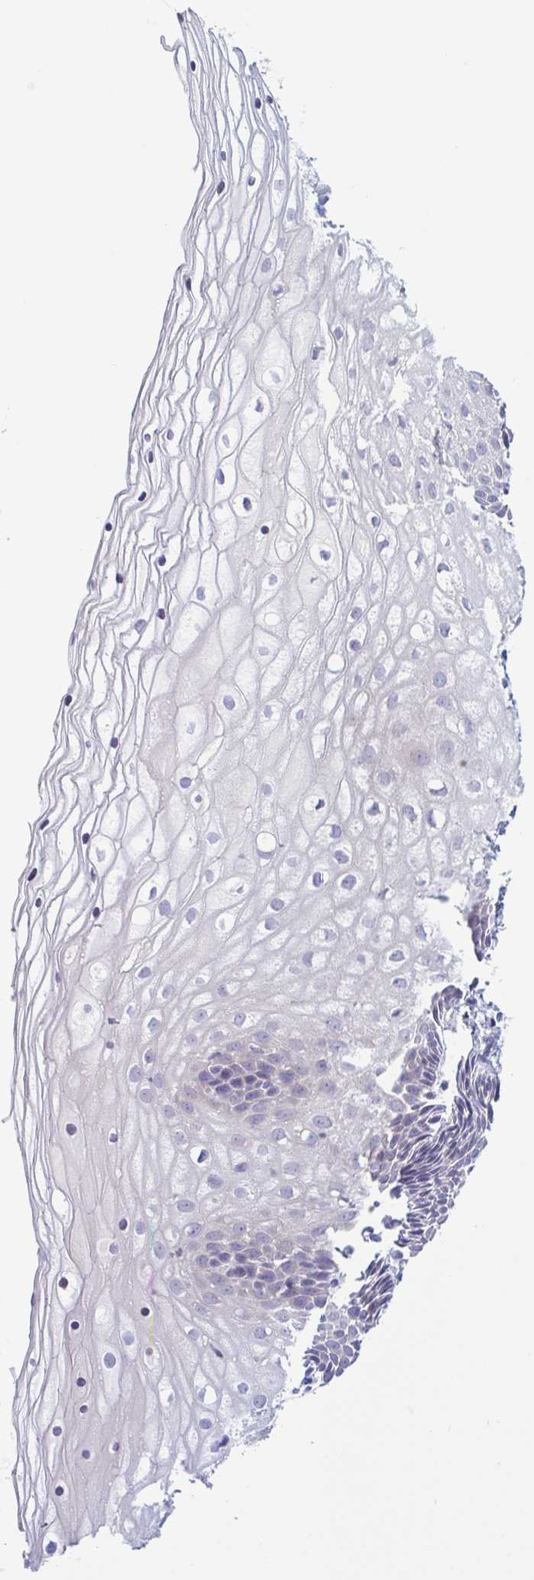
{"staining": {"intensity": "negative", "quantity": "none", "location": "none"}, "tissue": "cervix", "cell_type": "Glandular cells", "image_type": "normal", "snomed": [{"axis": "morphology", "description": "Normal tissue, NOS"}, {"axis": "topography", "description": "Cervix"}], "caption": "IHC micrograph of normal cervix: human cervix stained with DAB (3,3'-diaminobenzidine) displays no significant protein staining in glandular cells. (DAB immunohistochemistry with hematoxylin counter stain).", "gene": "NAA30", "patient": {"sex": "female", "age": 36}}